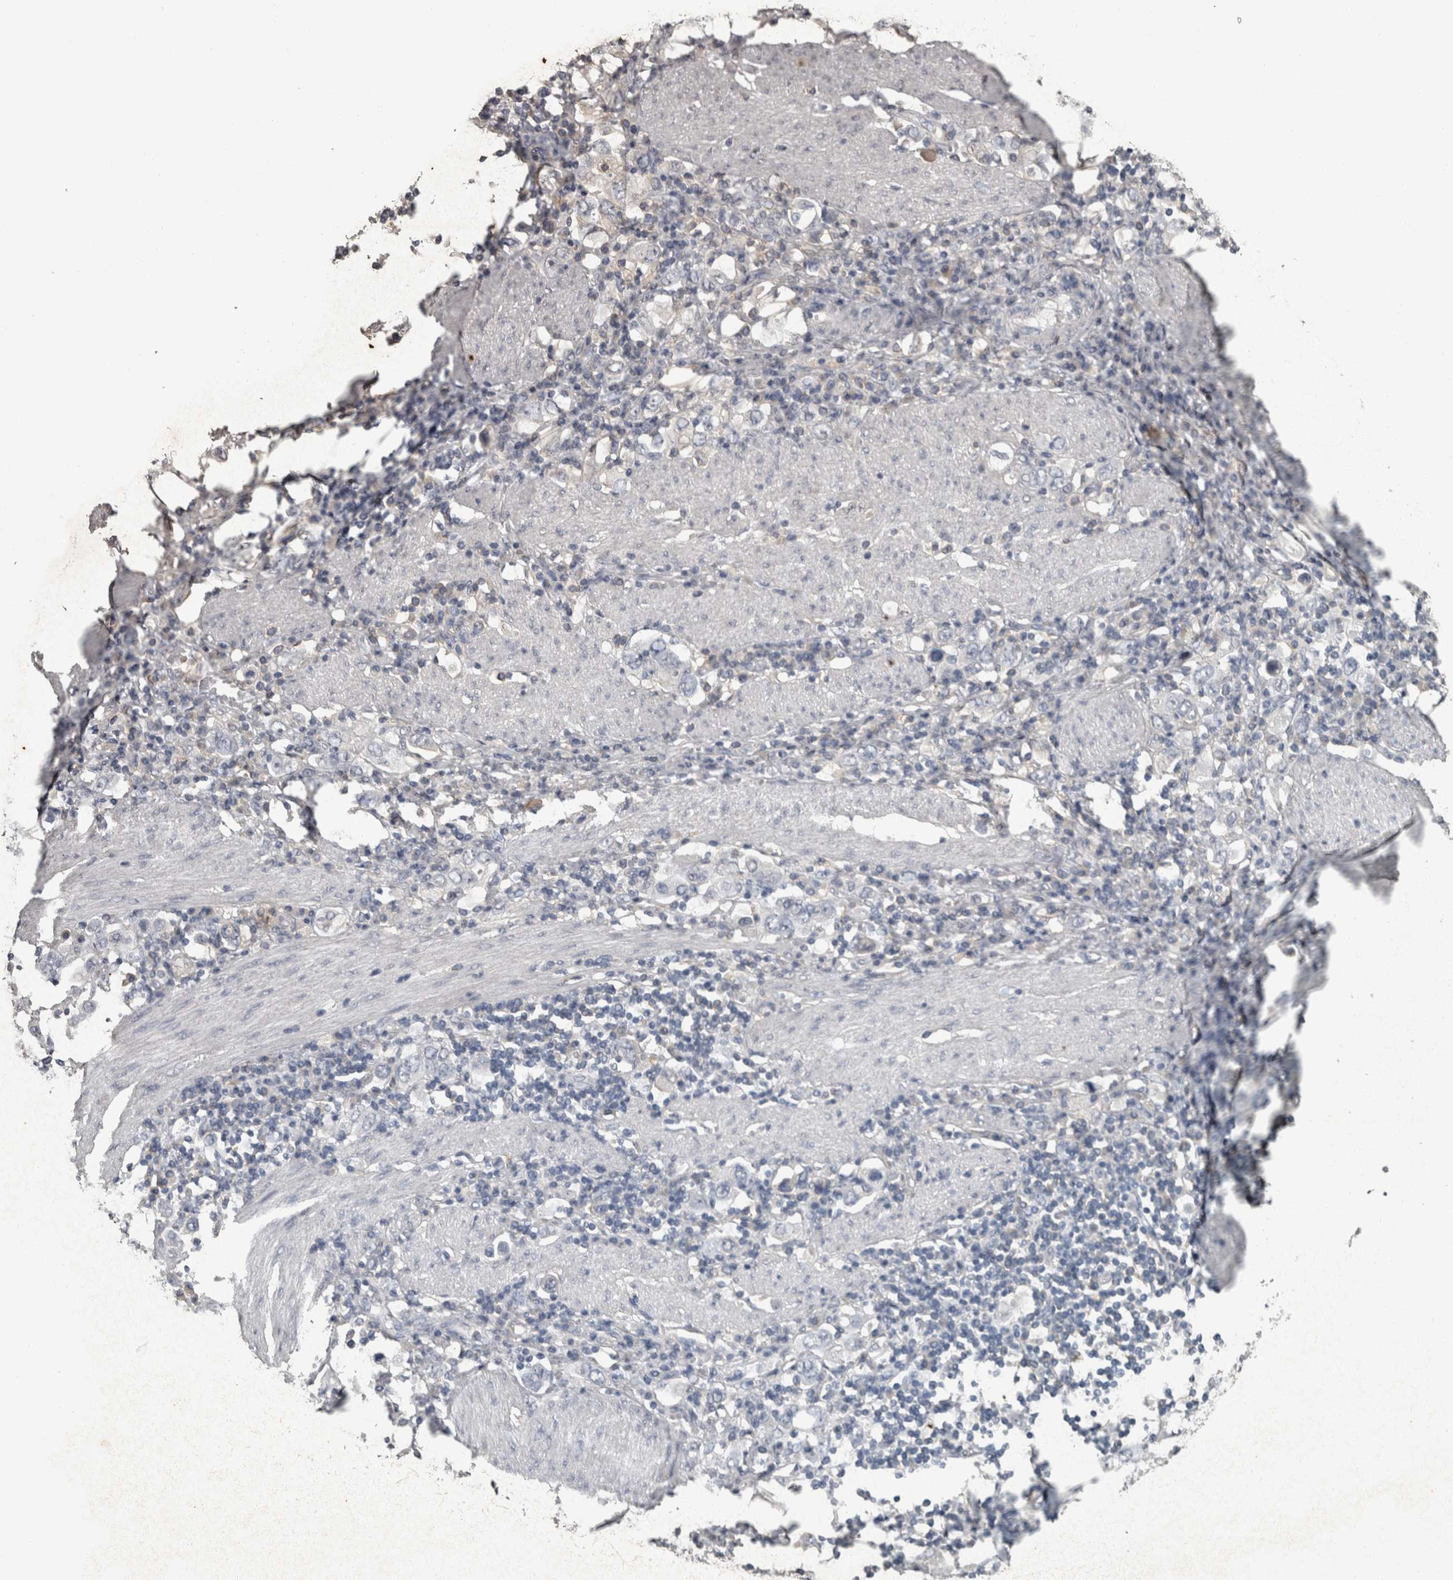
{"staining": {"intensity": "negative", "quantity": "none", "location": "none"}, "tissue": "stomach cancer", "cell_type": "Tumor cells", "image_type": "cancer", "snomed": [{"axis": "morphology", "description": "Adenocarcinoma, NOS"}, {"axis": "topography", "description": "Stomach, upper"}], "caption": "A micrograph of human stomach cancer (adenocarcinoma) is negative for staining in tumor cells. (DAB (3,3'-diaminobenzidine) immunohistochemistry with hematoxylin counter stain).", "gene": "PIK3AP1", "patient": {"sex": "male", "age": 62}}